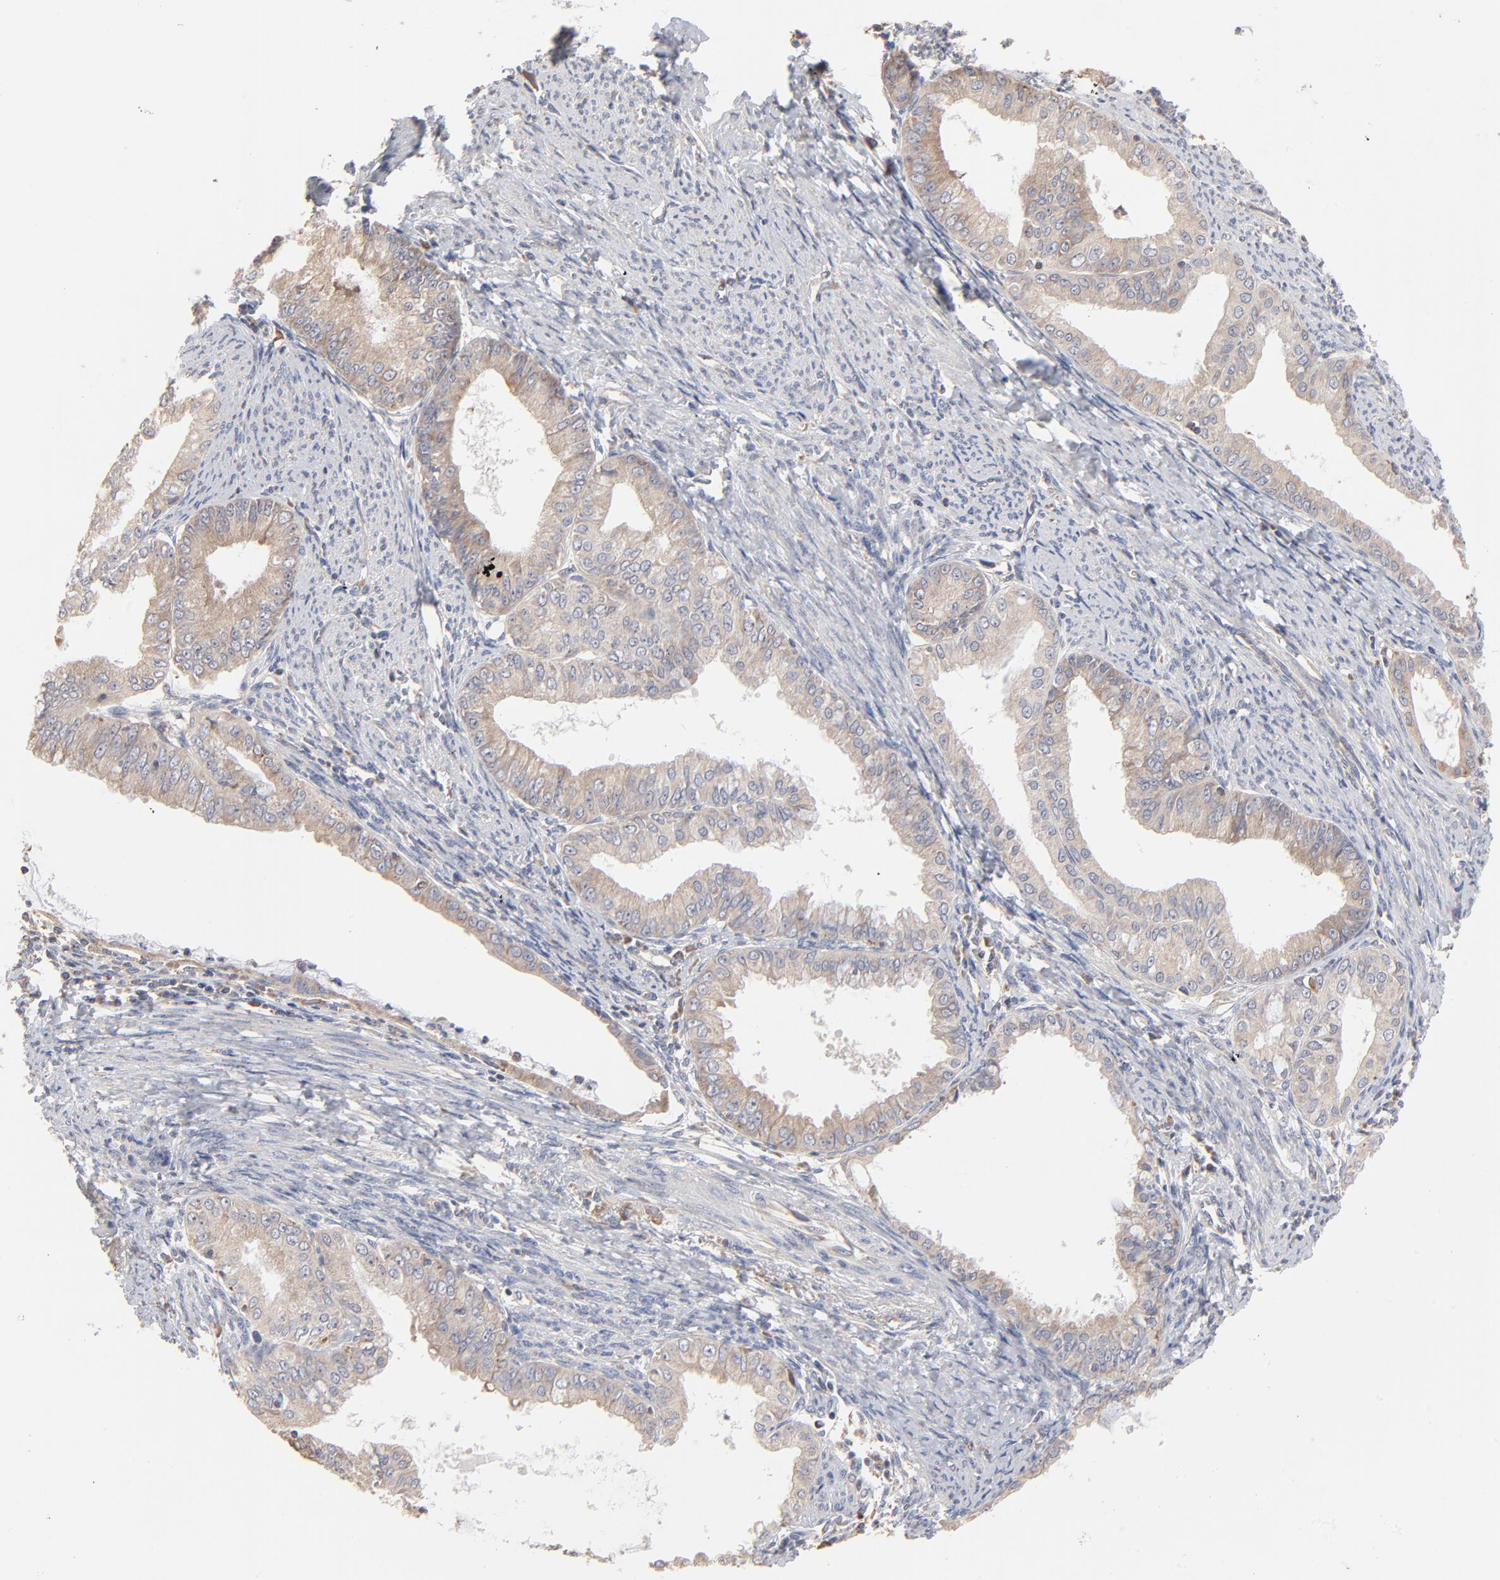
{"staining": {"intensity": "weak", "quantity": "25%-75%", "location": "cytoplasmic/membranous"}, "tissue": "endometrial cancer", "cell_type": "Tumor cells", "image_type": "cancer", "snomed": [{"axis": "morphology", "description": "Adenocarcinoma, NOS"}, {"axis": "topography", "description": "Endometrium"}], "caption": "Endometrial adenocarcinoma stained with a protein marker shows weak staining in tumor cells.", "gene": "RNF213", "patient": {"sex": "female", "age": 76}}